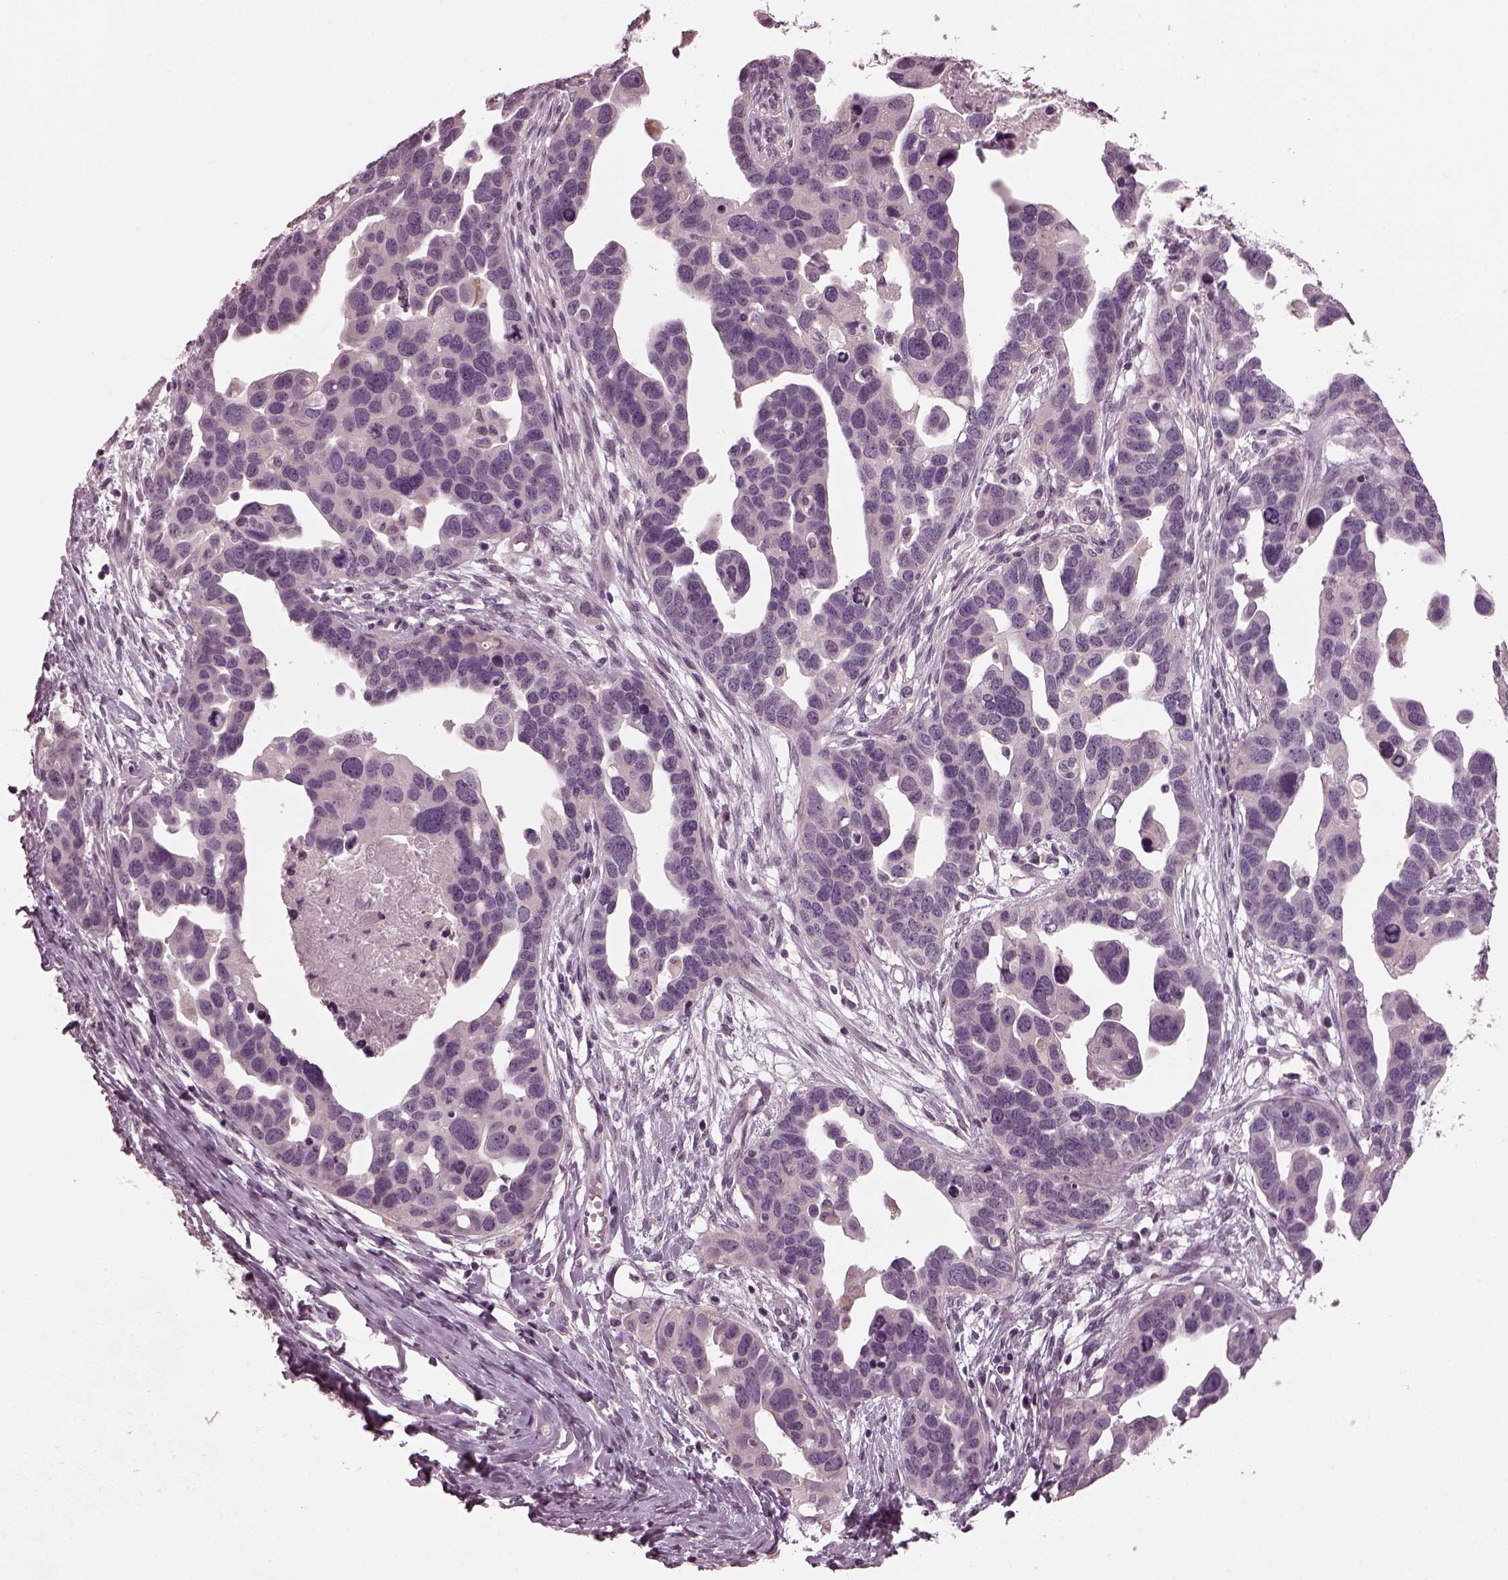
{"staining": {"intensity": "negative", "quantity": "none", "location": "none"}, "tissue": "ovarian cancer", "cell_type": "Tumor cells", "image_type": "cancer", "snomed": [{"axis": "morphology", "description": "Cystadenocarcinoma, serous, NOS"}, {"axis": "topography", "description": "Ovary"}], "caption": "A micrograph of human ovarian cancer (serous cystadenocarcinoma) is negative for staining in tumor cells. (DAB immunohistochemistry with hematoxylin counter stain).", "gene": "RCVRN", "patient": {"sex": "female", "age": 54}}